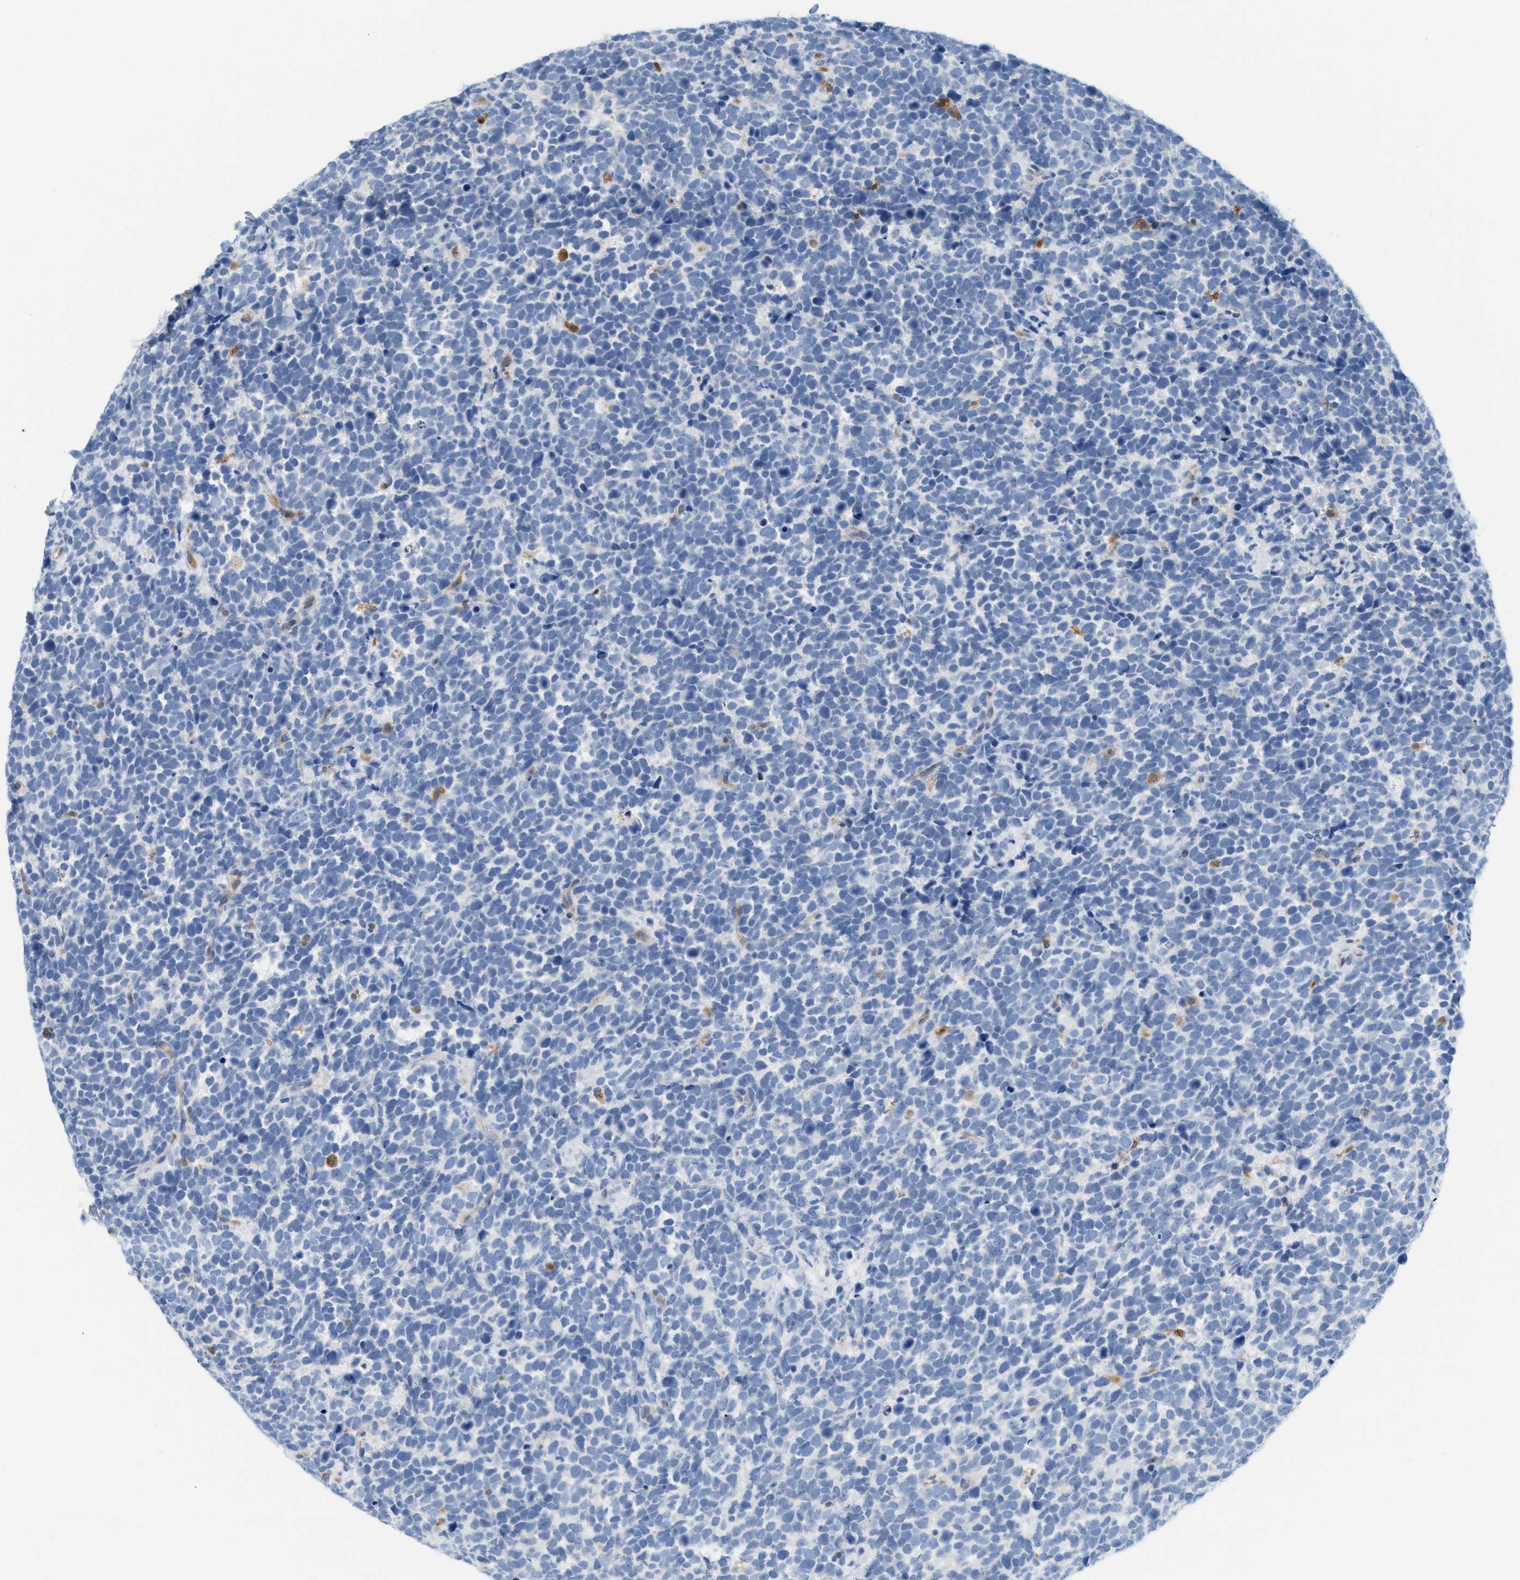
{"staining": {"intensity": "negative", "quantity": "none", "location": "none"}, "tissue": "urothelial cancer", "cell_type": "Tumor cells", "image_type": "cancer", "snomed": [{"axis": "morphology", "description": "Urothelial carcinoma, High grade"}, {"axis": "topography", "description": "Urinary bladder"}], "caption": "Protein analysis of high-grade urothelial carcinoma demonstrates no significant staining in tumor cells.", "gene": "CSTB", "patient": {"sex": "female", "age": 82}}